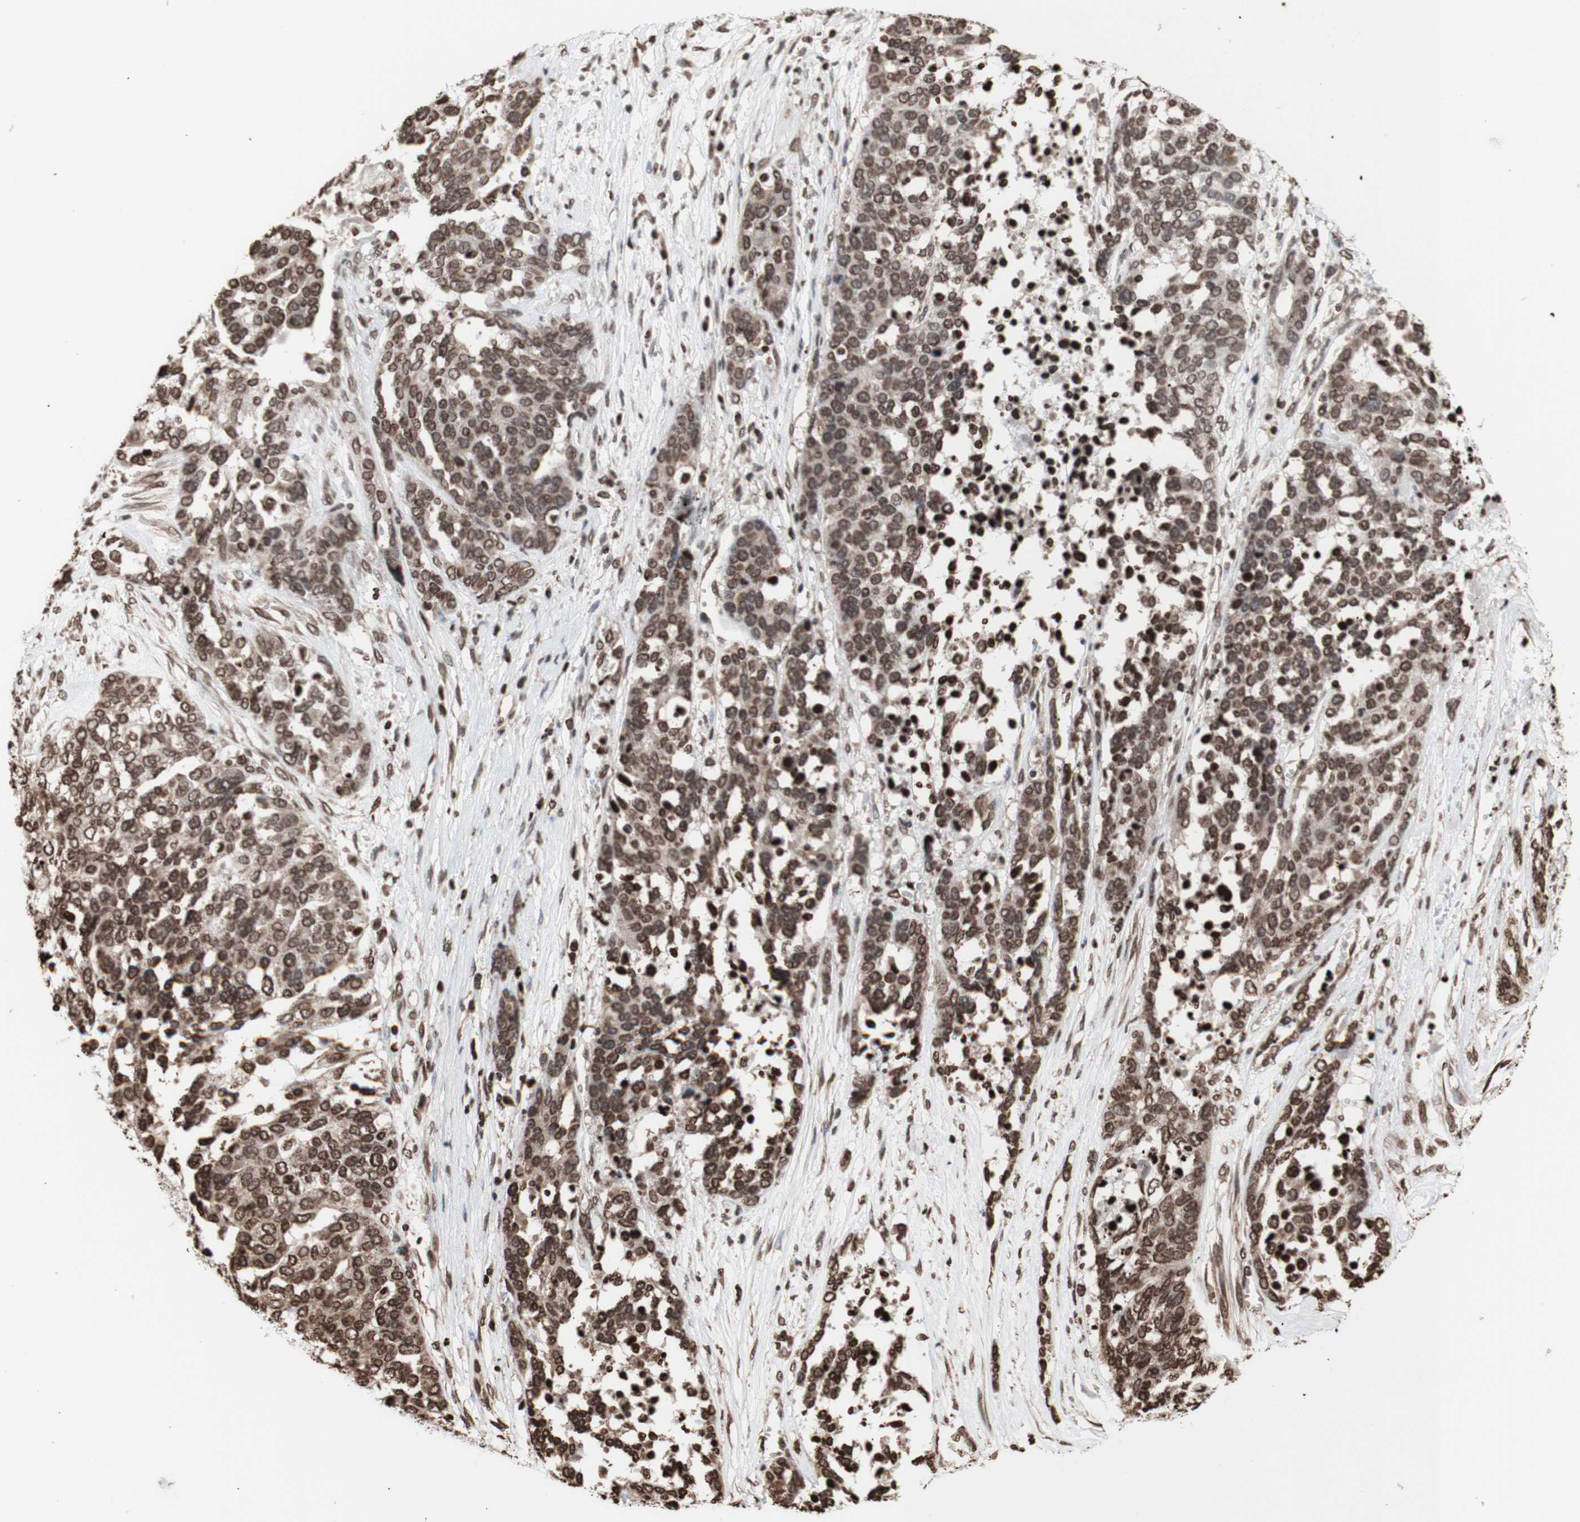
{"staining": {"intensity": "moderate", "quantity": ">75%", "location": "nuclear"}, "tissue": "ovarian cancer", "cell_type": "Tumor cells", "image_type": "cancer", "snomed": [{"axis": "morphology", "description": "Cystadenocarcinoma, serous, NOS"}, {"axis": "topography", "description": "Ovary"}], "caption": "A medium amount of moderate nuclear positivity is appreciated in about >75% of tumor cells in ovarian cancer tissue.", "gene": "SNAI2", "patient": {"sex": "female", "age": 44}}